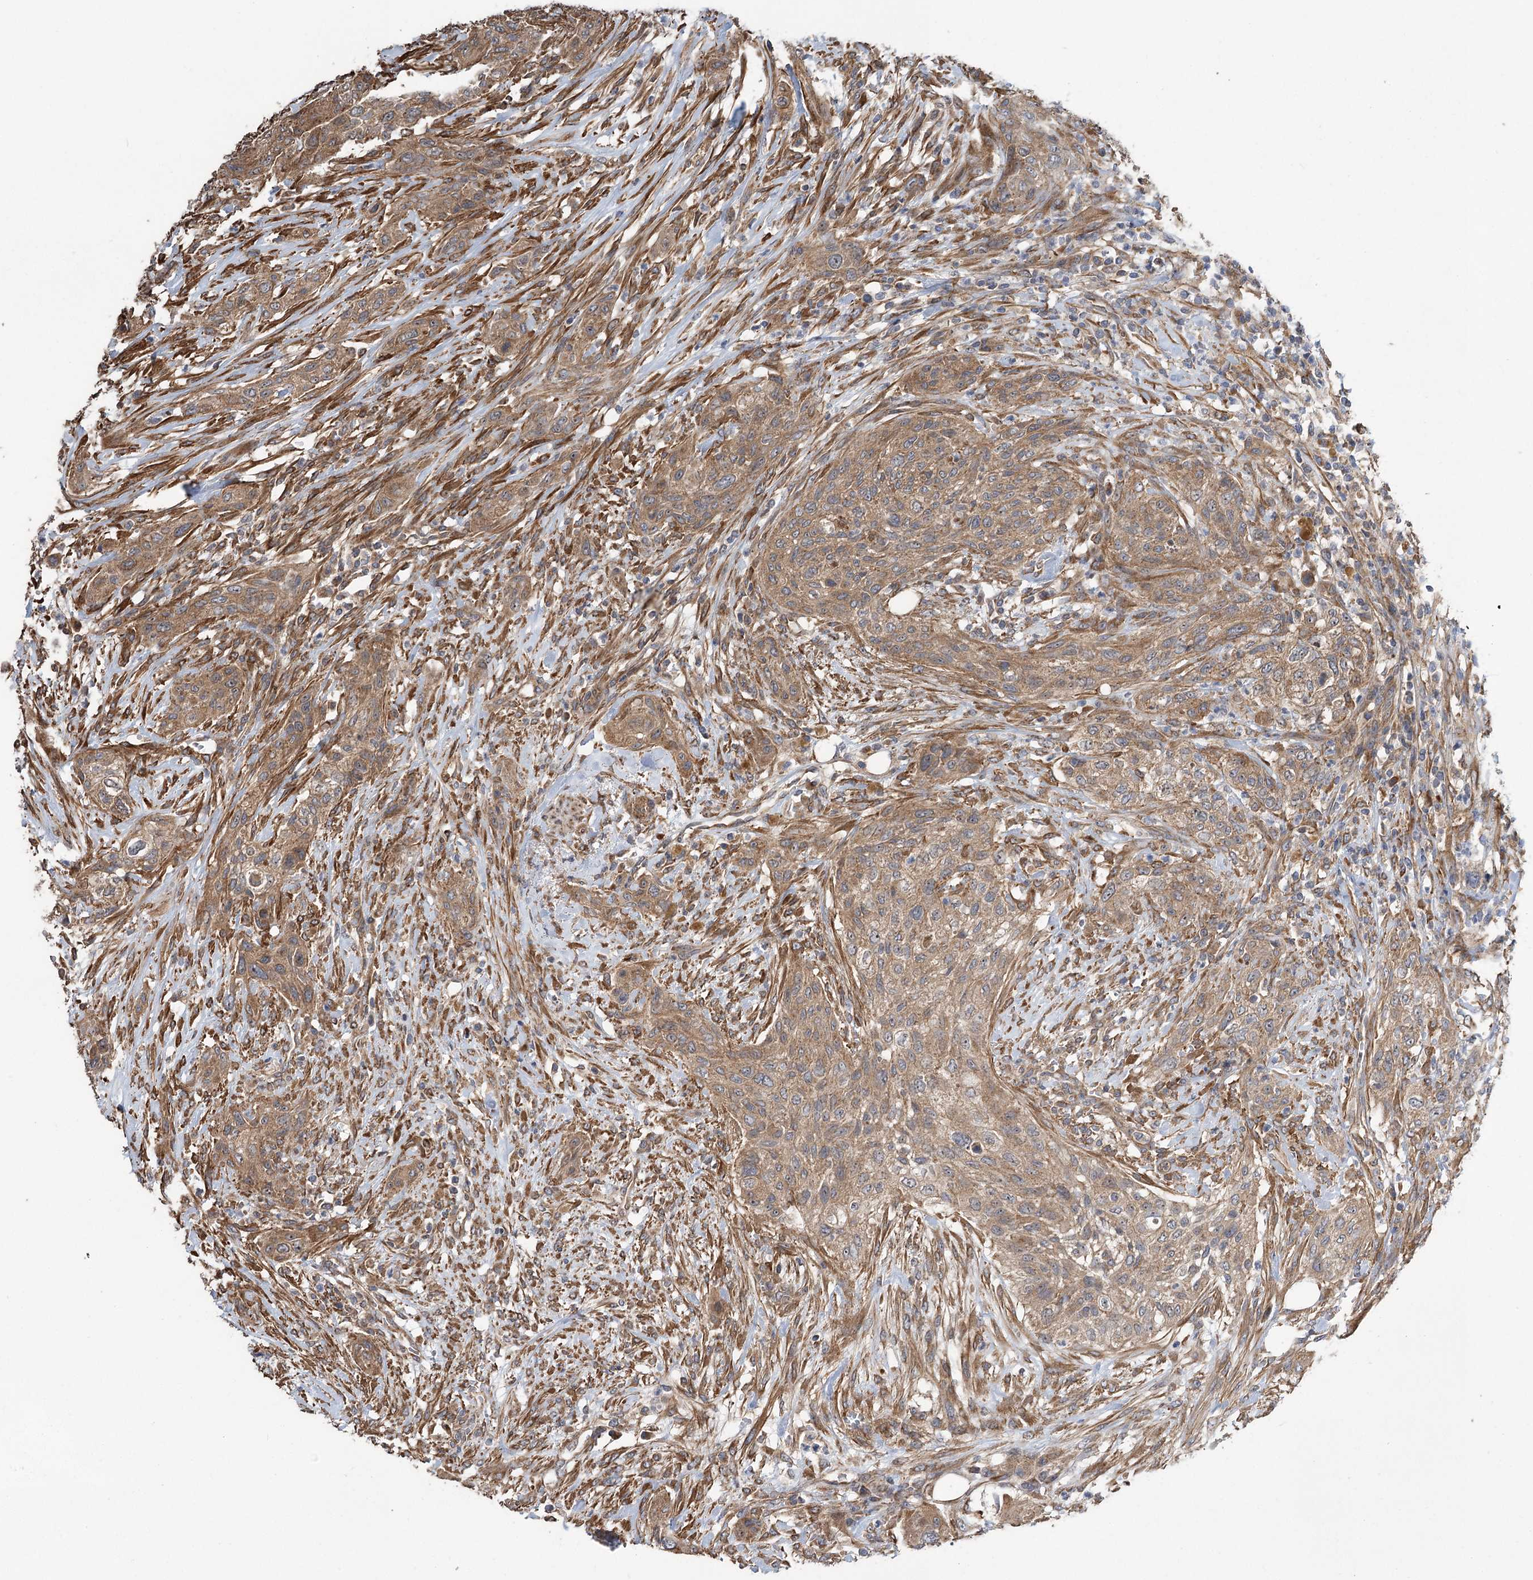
{"staining": {"intensity": "moderate", "quantity": ">75%", "location": "cytoplasmic/membranous"}, "tissue": "urothelial cancer", "cell_type": "Tumor cells", "image_type": "cancer", "snomed": [{"axis": "morphology", "description": "Urothelial carcinoma, High grade"}, {"axis": "topography", "description": "Urinary bladder"}], "caption": "Protein staining demonstrates moderate cytoplasmic/membranous expression in about >75% of tumor cells in urothelial carcinoma (high-grade). (DAB IHC with brightfield microscopy, high magnification).", "gene": "RWDD4", "patient": {"sex": "male", "age": 35}}